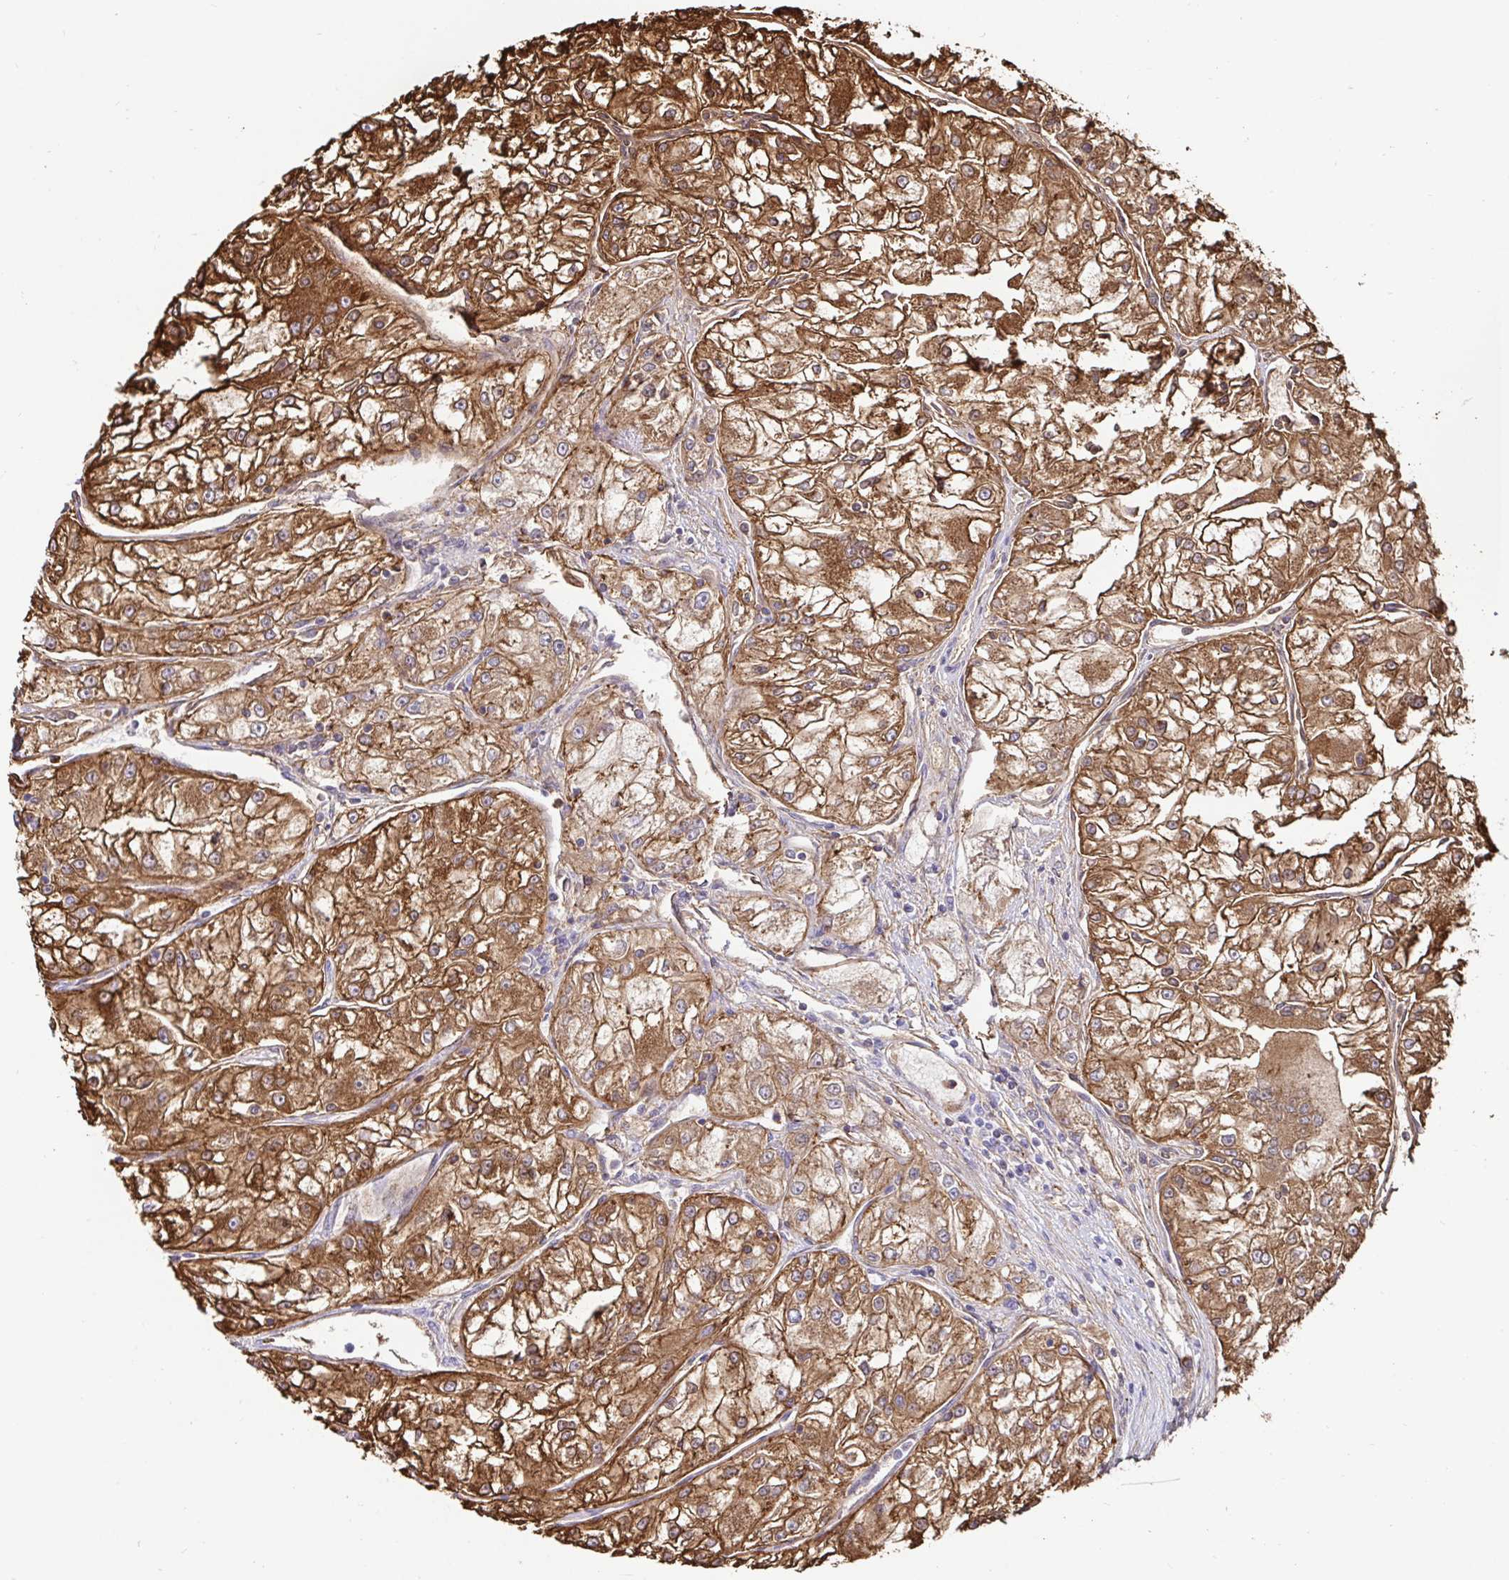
{"staining": {"intensity": "strong", "quantity": ">75%", "location": "cytoplasmic/membranous"}, "tissue": "renal cancer", "cell_type": "Tumor cells", "image_type": "cancer", "snomed": [{"axis": "morphology", "description": "Adenocarcinoma, NOS"}, {"axis": "topography", "description": "Kidney"}], "caption": "Strong cytoplasmic/membranous positivity is present in approximately >75% of tumor cells in renal adenocarcinoma.", "gene": "ANXA2", "patient": {"sex": "female", "age": 72}}